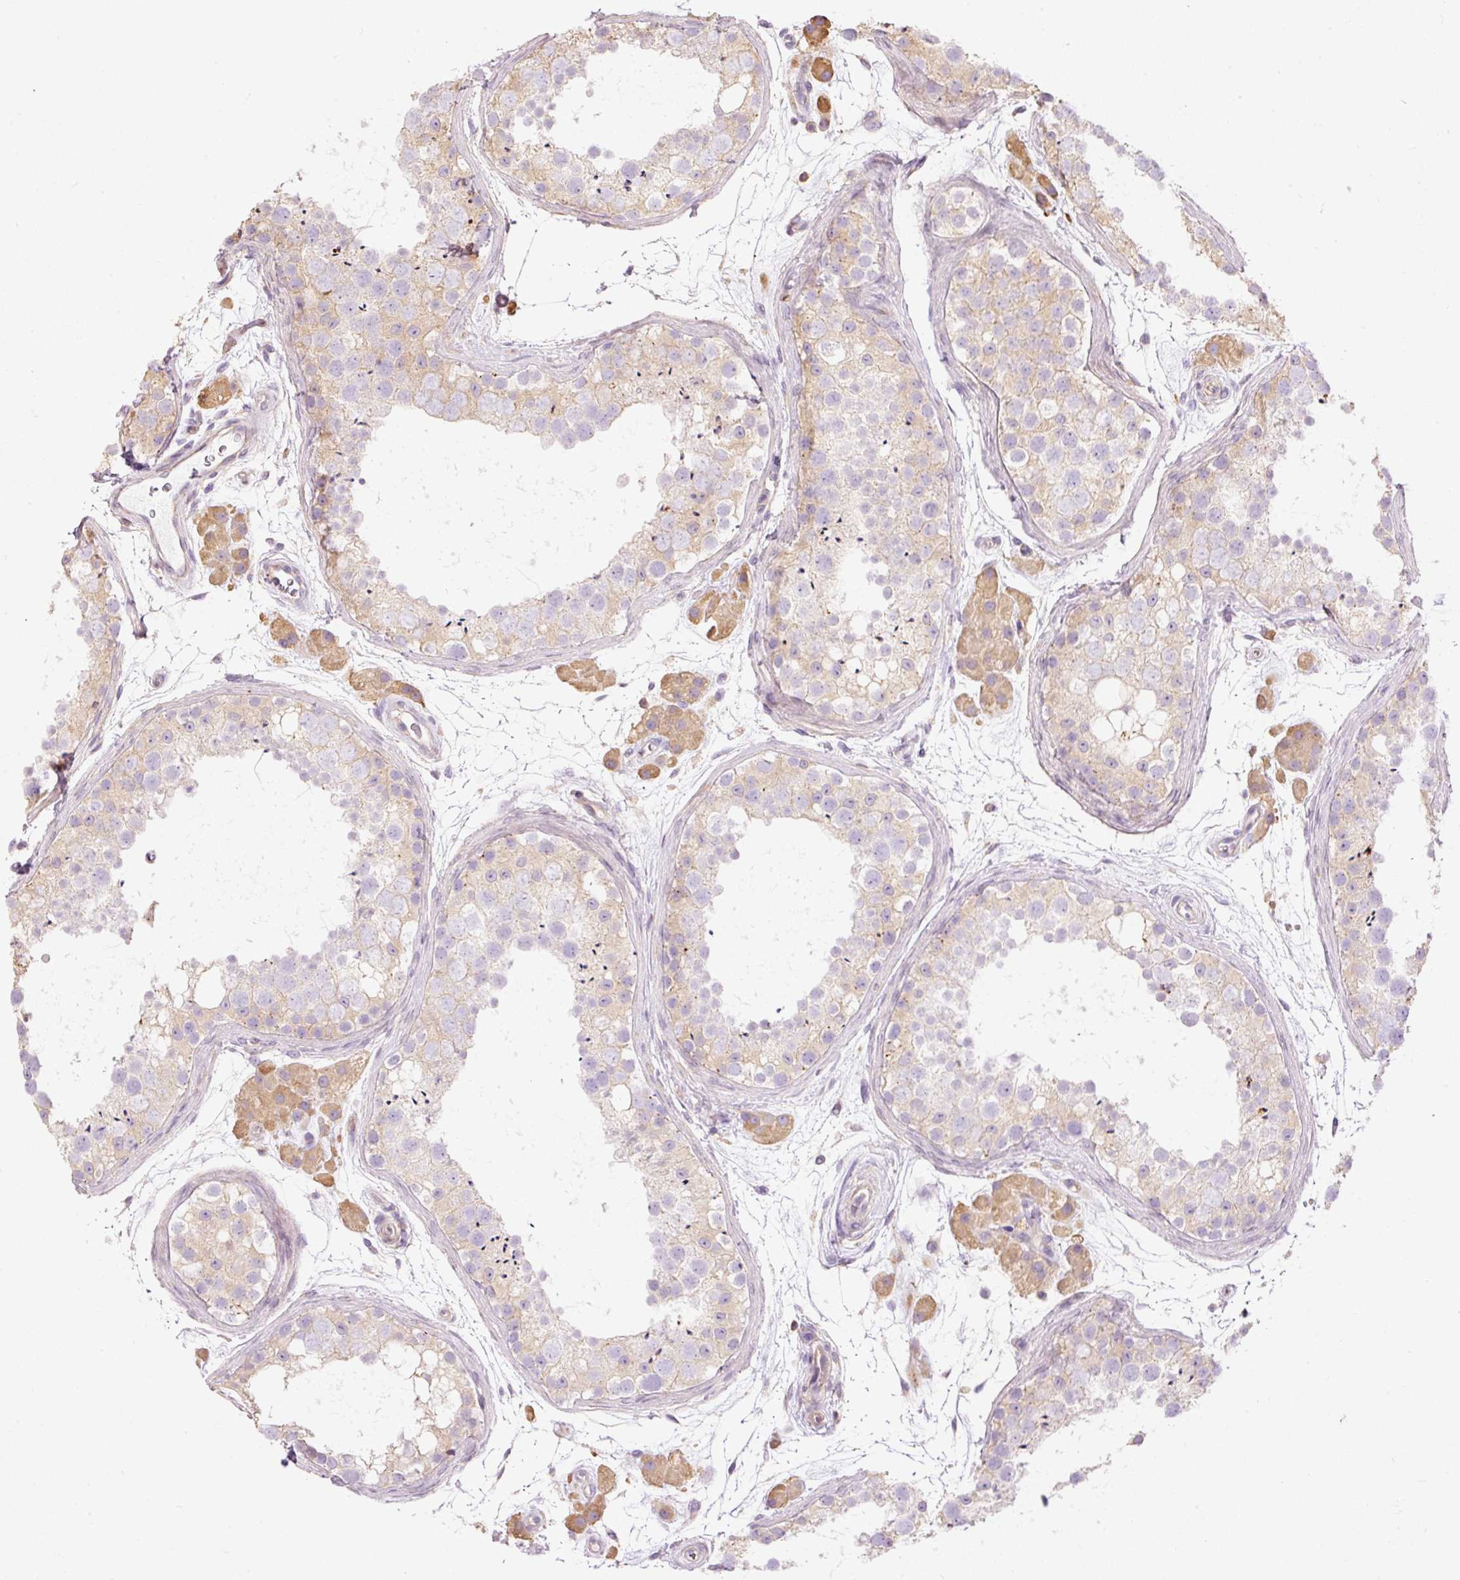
{"staining": {"intensity": "weak", "quantity": "25%-75%", "location": "cytoplasmic/membranous"}, "tissue": "testis", "cell_type": "Cells in seminiferous ducts", "image_type": "normal", "snomed": [{"axis": "morphology", "description": "Normal tissue, NOS"}, {"axis": "topography", "description": "Testis"}], "caption": "Immunohistochemistry of benign testis exhibits low levels of weak cytoplasmic/membranous positivity in about 25%-75% of cells in seminiferous ducts. The protein is stained brown, and the nuclei are stained in blue (DAB IHC with brightfield microscopy, high magnification).", "gene": "DOK6", "patient": {"sex": "male", "age": 41}}